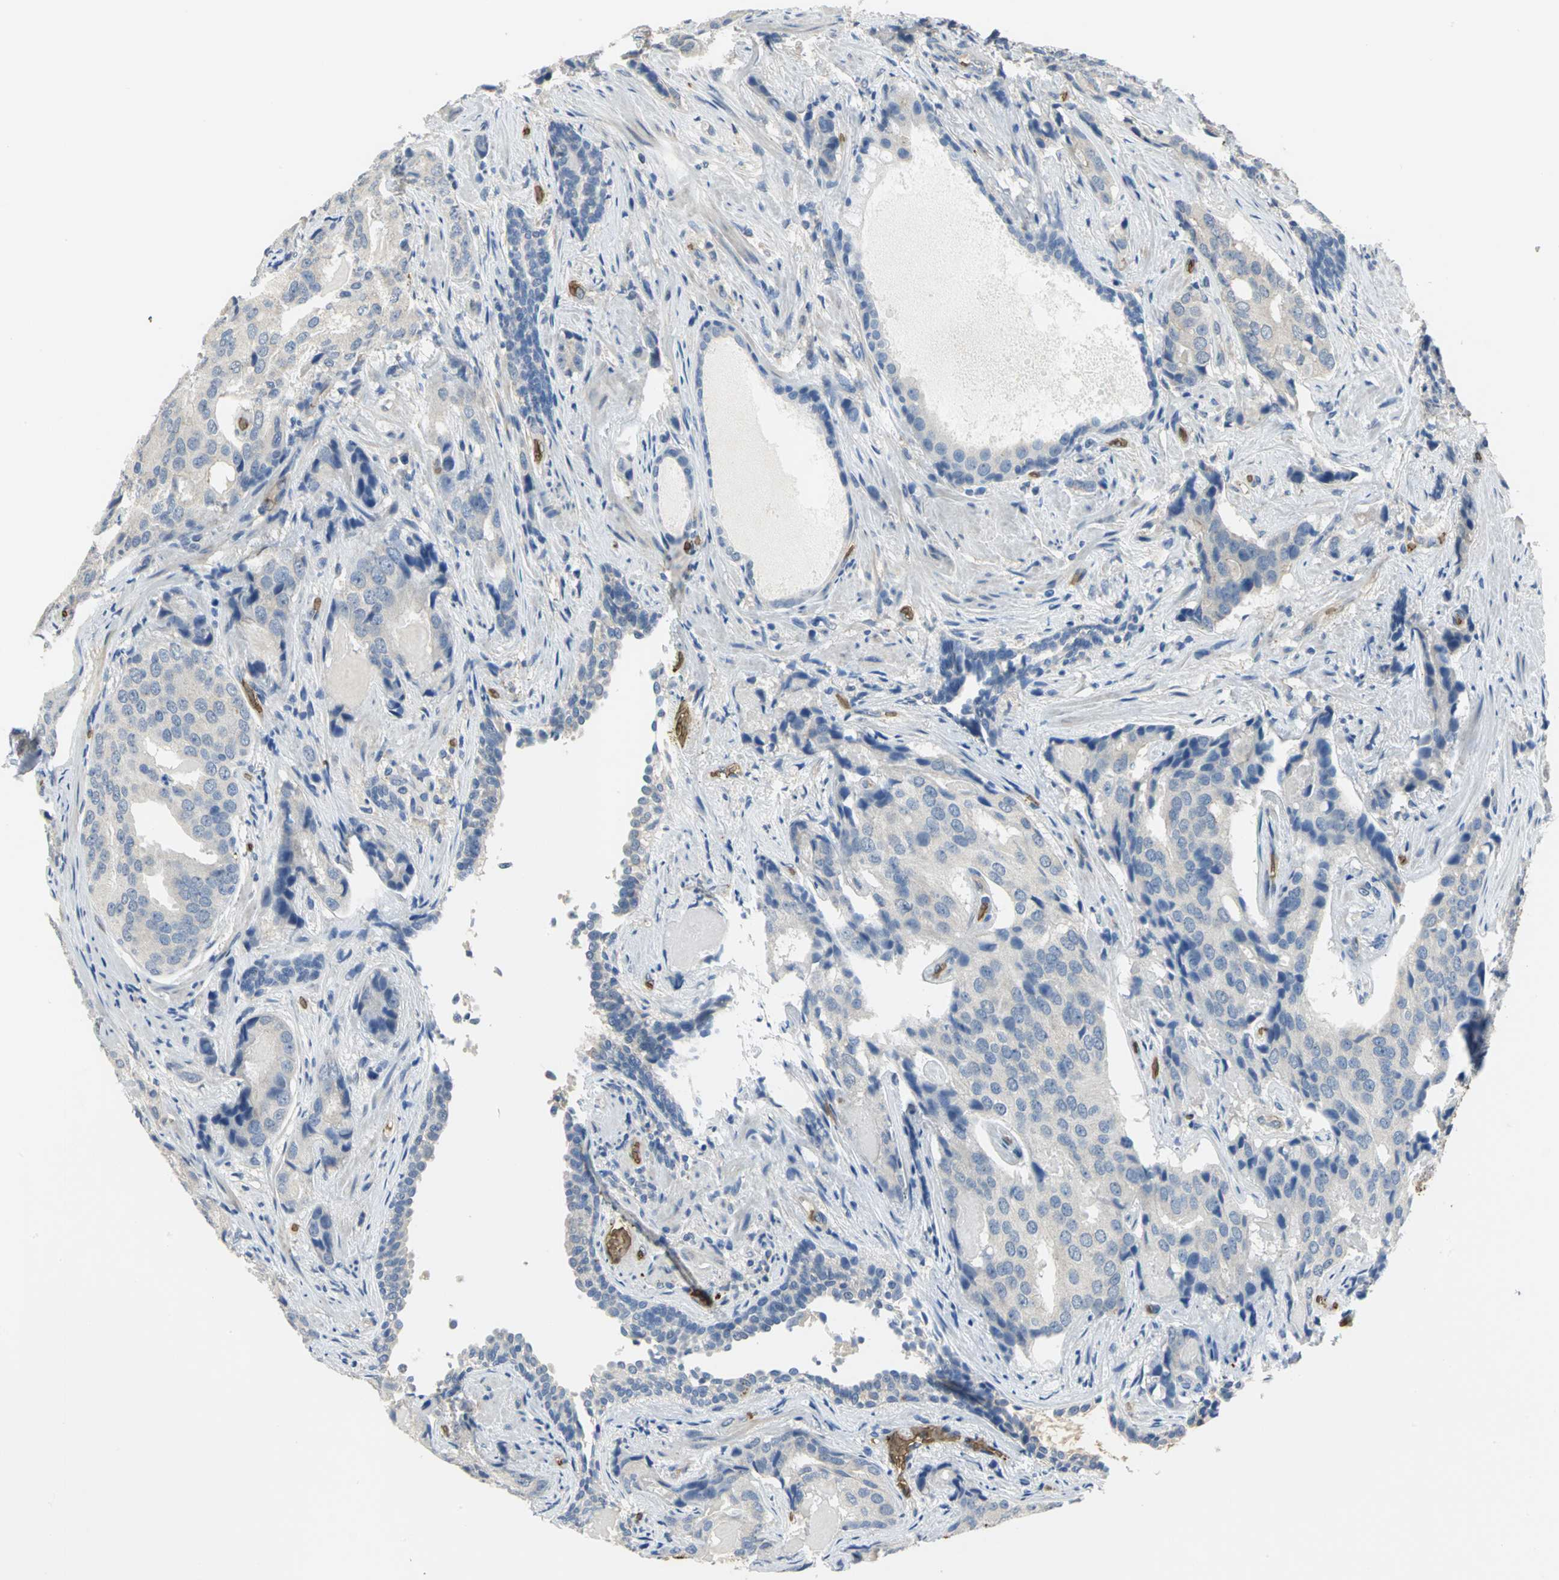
{"staining": {"intensity": "moderate", "quantity": "<25%", "location": "cytoplasmic/membranous"}, "tissue": "prostate cancer", "cell_type": "Tumor cells", "image_type": "cancer", "snomed": [{"axis": "morphology", "description": "Adenocarcinoma, High grade"}, {"axis": "topography", "description": "Prostate"}], "caption": "About <25% of tumor cells in human adenocarcinoma (high-grade) (prostate) demonstrate moderate cytoplasmic/membranous protein staining as visualized by brown immunohistochemical staining.", "gene": "TREM1", "patient": {"sex": "male", "age": 58}}